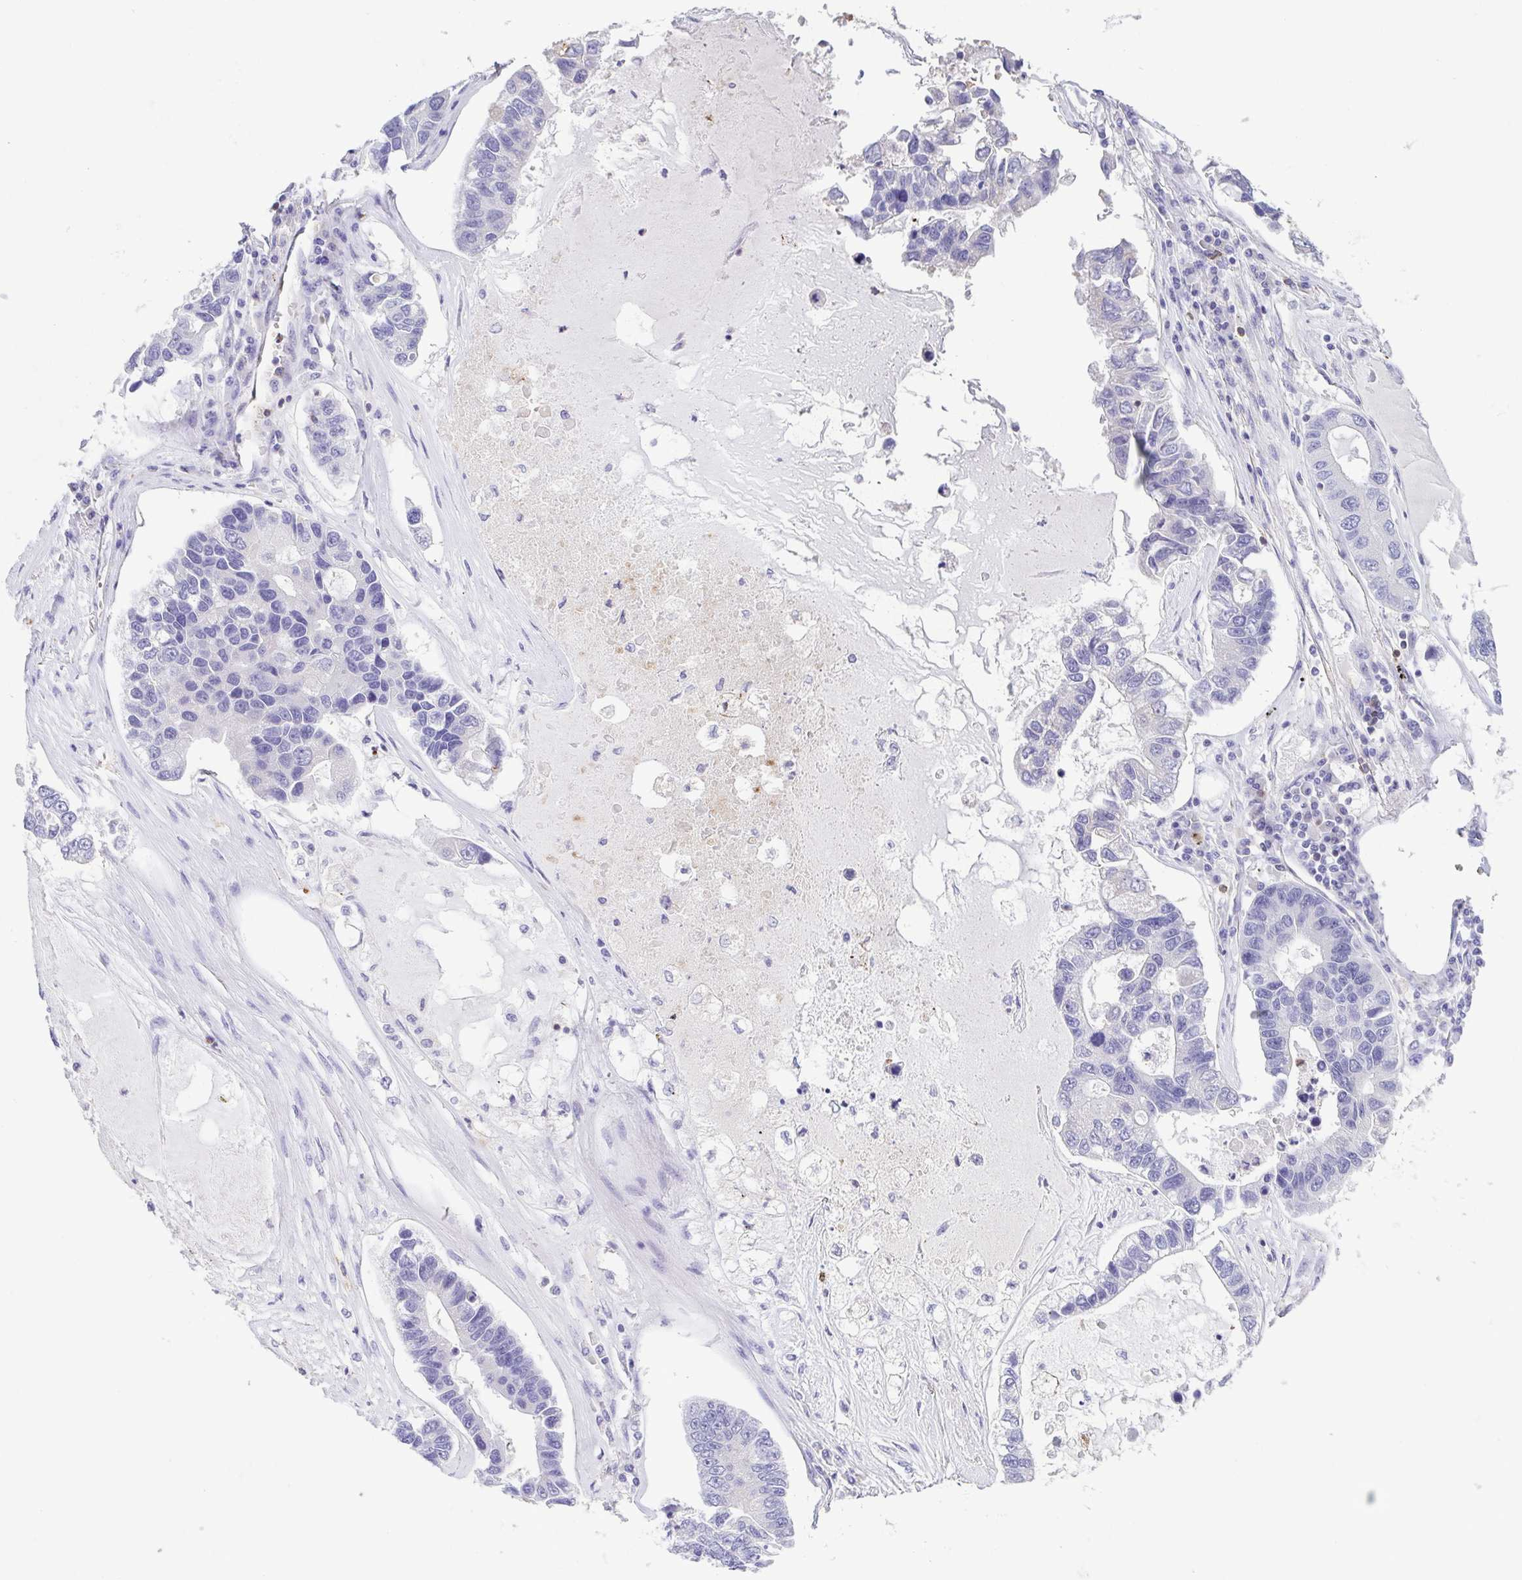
{"staining": {"intensity": "negative", "quantity": "none", "location": "none"}, "tissue": "lung cancer", "cell_type": "Tumor cells", "image_type": "cancer", "snomed": [{"axis": "morphology", "description": "Adenocarcinoma, NOS"}, {"axis": "topography", "description": "Bronchus"}, {"axis": "topography", "description": "Lung"}], "caption": "The photomicrograph shows no staining of tumor cells in lung adenocarcinoma. (DAB (3,3'-diaminobenzidine) immunohistochemistry with hematoxylin counter stain).", "gene": "PGLYRP1", "patient": {"sex": "female", "age": 51}}